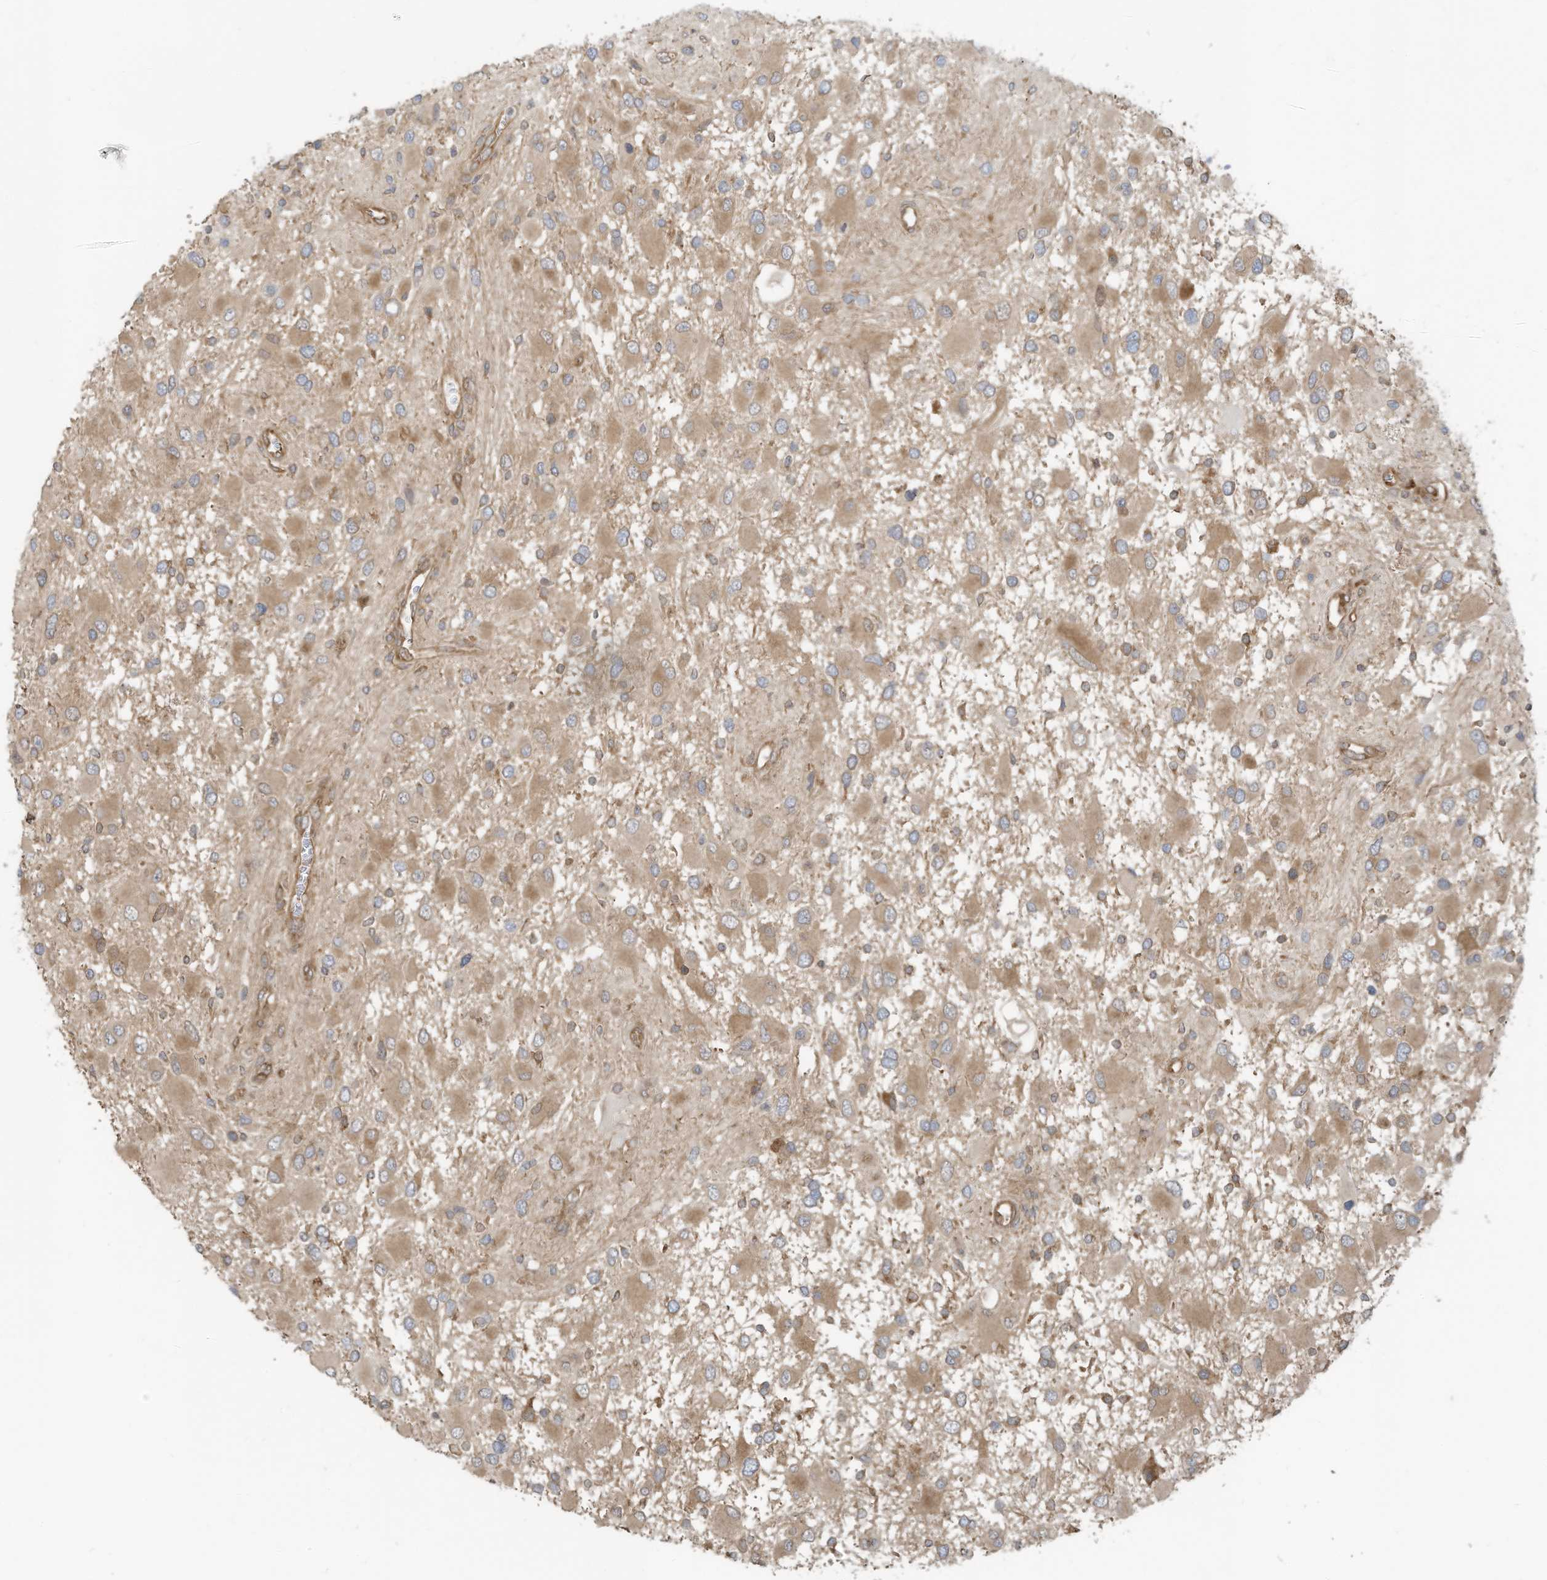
{"staining": {"intensity": "weak", "quantity": "25%-75%", "location": "cytoplasmic/membranous"}, "tissue": "glioma", "cell_type": "Tumor cells", "image_type": "cancer", "snomed": [{"axis": "morphology", "description": "Glioma, malignant, High grade"}, {"axis": "topography", "description": "Brain"}], "caption": "Immunohistochemistry staining of glioma, which exhibits low levels of weak cytoplasmic/membranous staining in about 25%-75% of tumor cells indicating weak cytoplasmic/membranous protein staining. The staining was performed using DAB (3,3'-diaminobenzidine) (brown) for protein detection and nuclei were counterstained in hematoxylin (blue).", "gene": "USE1", "patient": {"sex": "male", "age": 53}}